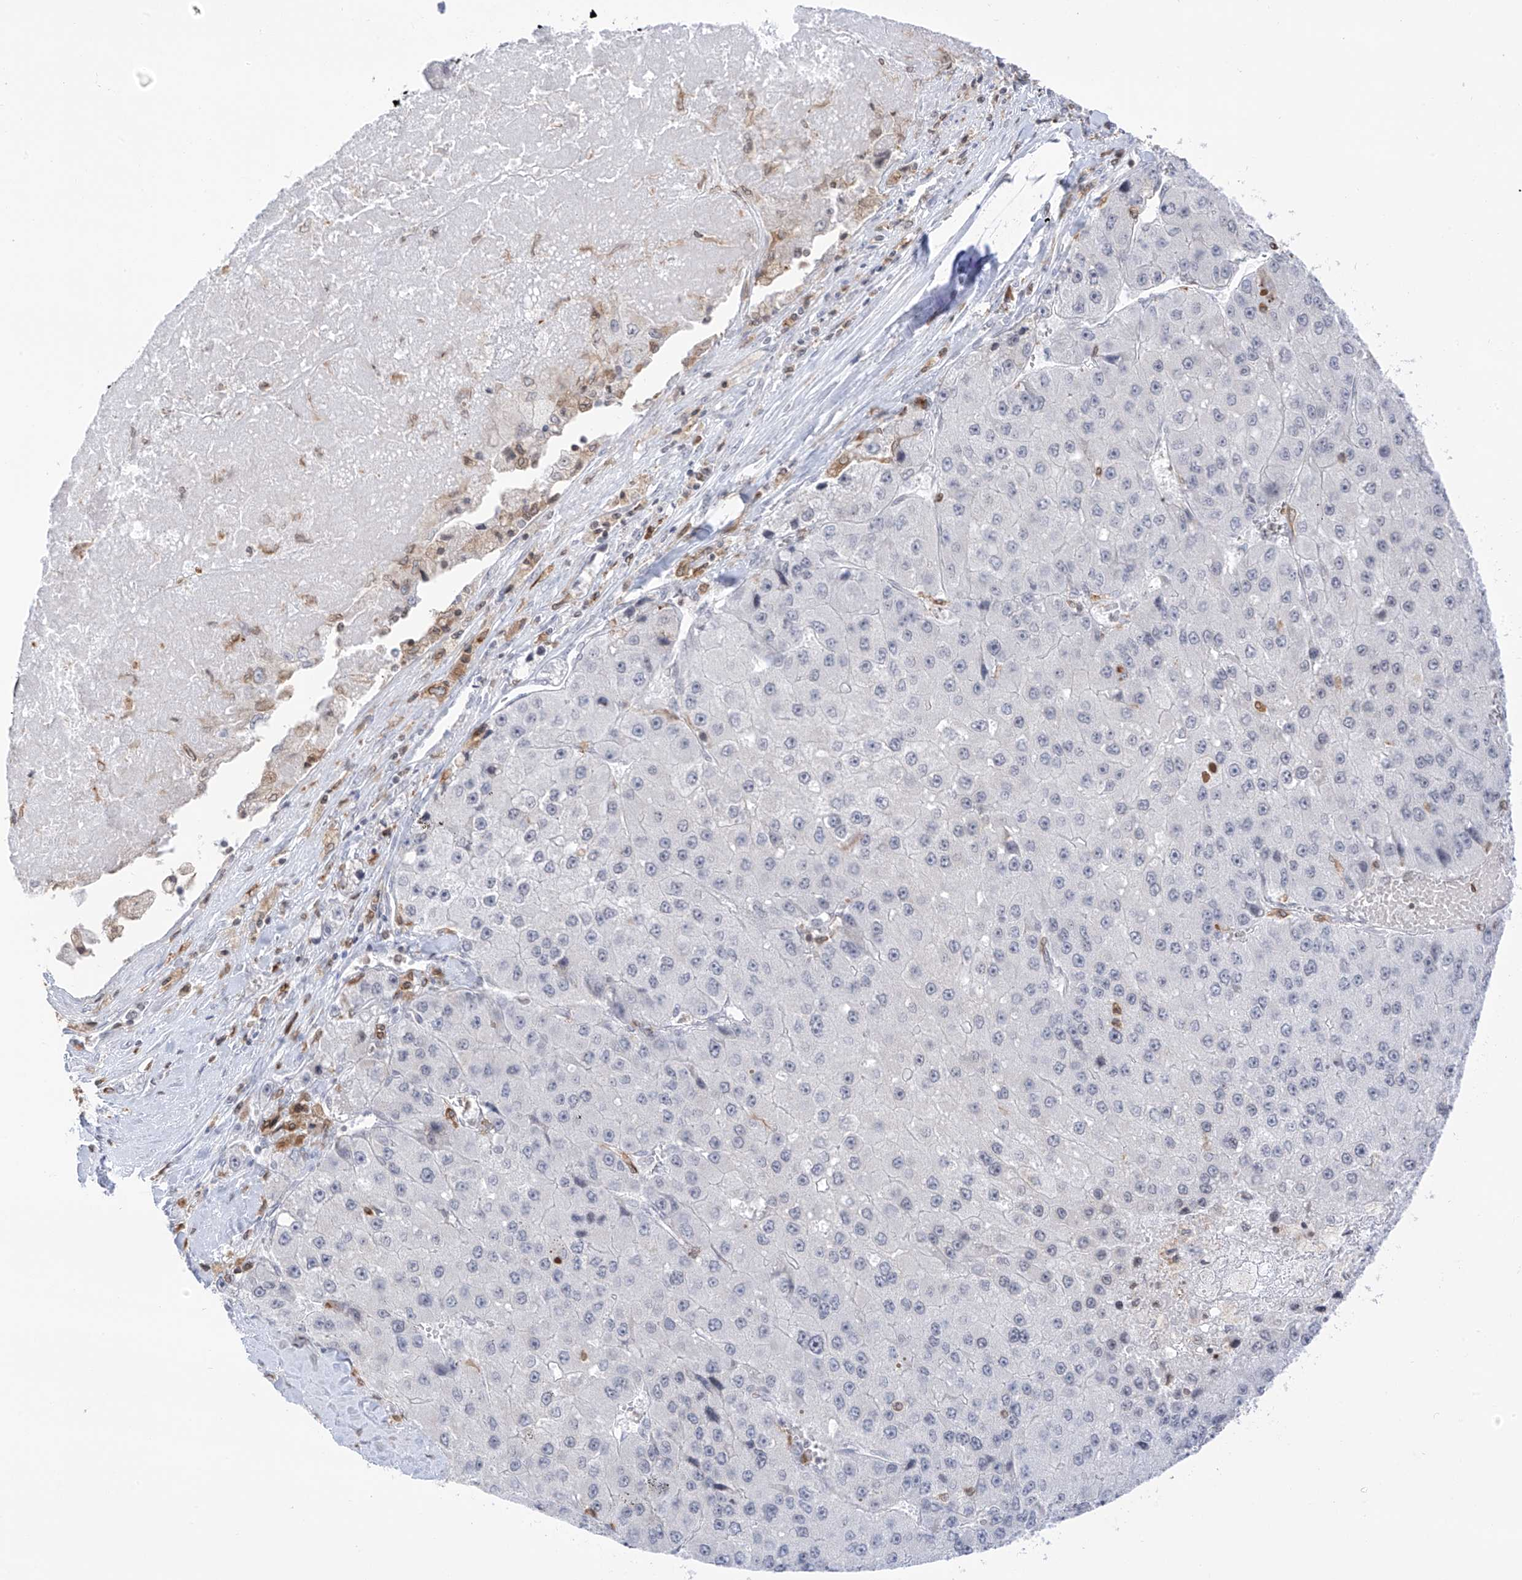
{"staining": {"intensity": "negative", "quantity": "none", "location": "none"}, "tissue": "liver cancer", "cell_type": "Tumor cells", "image_type": "cancer", "snomed": [{"axis": "morphology", "description": "Carcinoma, Hepatocellular, NOS"}, {"axis": "topography", "description": "Liver"}], "caption": "The immunohistochemistry (IHC) image has no significant positivity in tumor cells of liver cancer tissue.", "gene": "TBXAS1", "patient": {"sex": "female", "age": 73}}